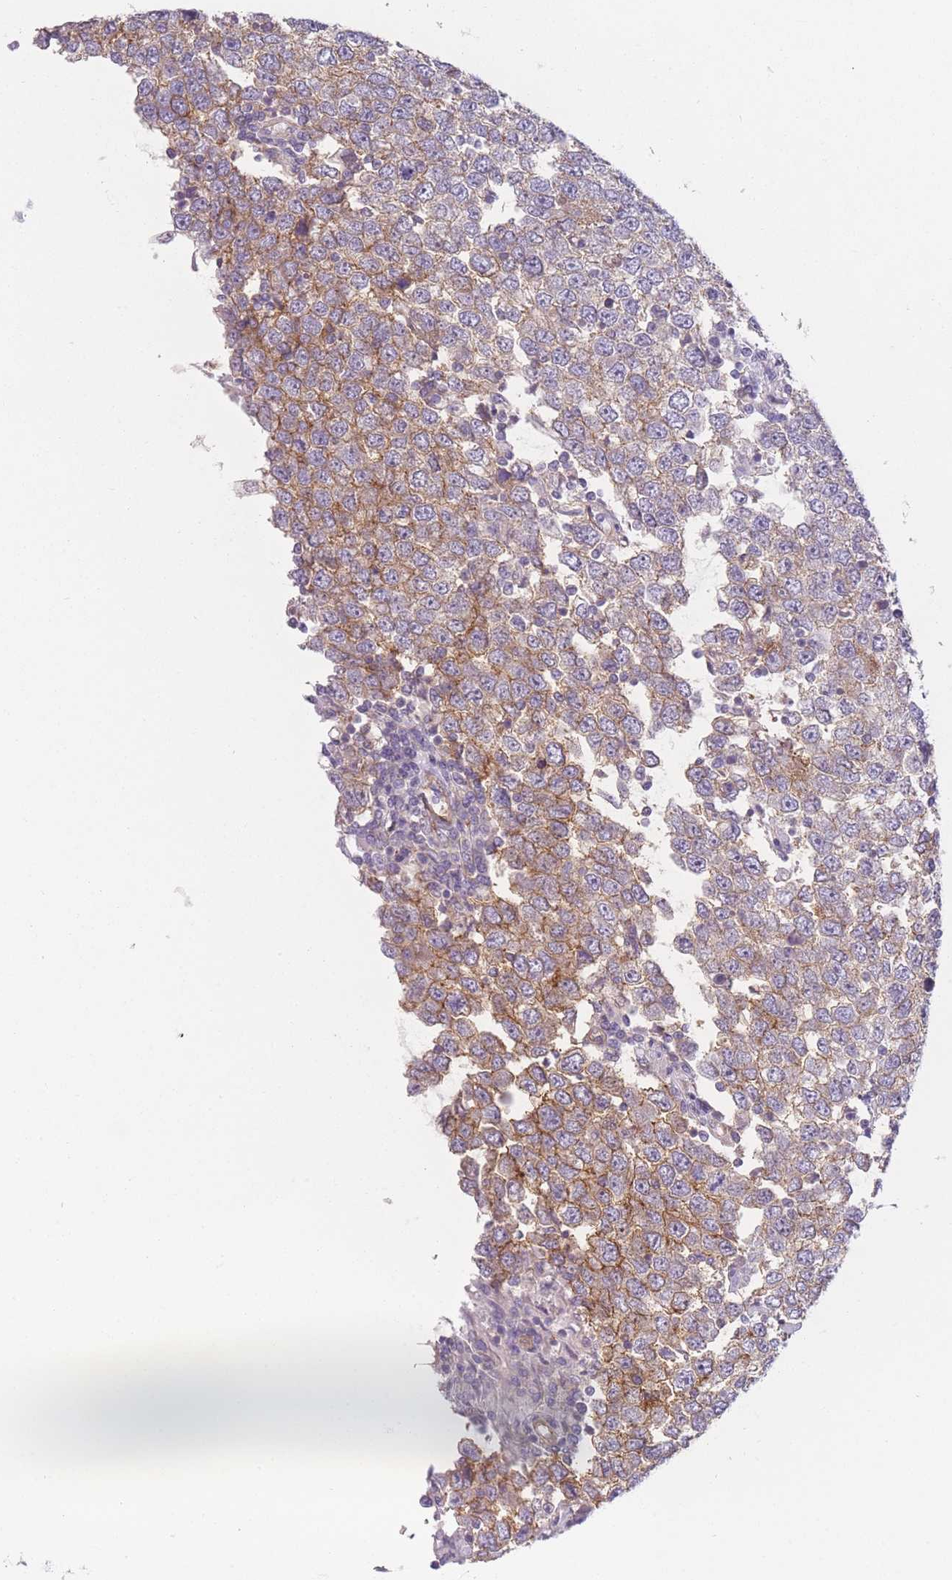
{"staining": {"intensity": "moderate", "quantity": "25%-75%", "location": "cytoplasmic/membranous"}, "tissue": "testis cancer", "cell_type": "Tumor cells", "image_type": "cancer", "snomed": [{"axis": "morphology", "description": "Seminoma, NOS"}, {"axis": "morphology", "description": "Carcinoma, Embryonal, NOS"}, {"axis": "topography", "description": "Testis"}], "caption": "The micrograph shows staining of seminoma (testis), revealing moderate cytoplasmic/membranous protein positivity (brown color) within tumor cells.", "gene": "SLC7A6", "patient": {"sex": "male", "age": 28}}